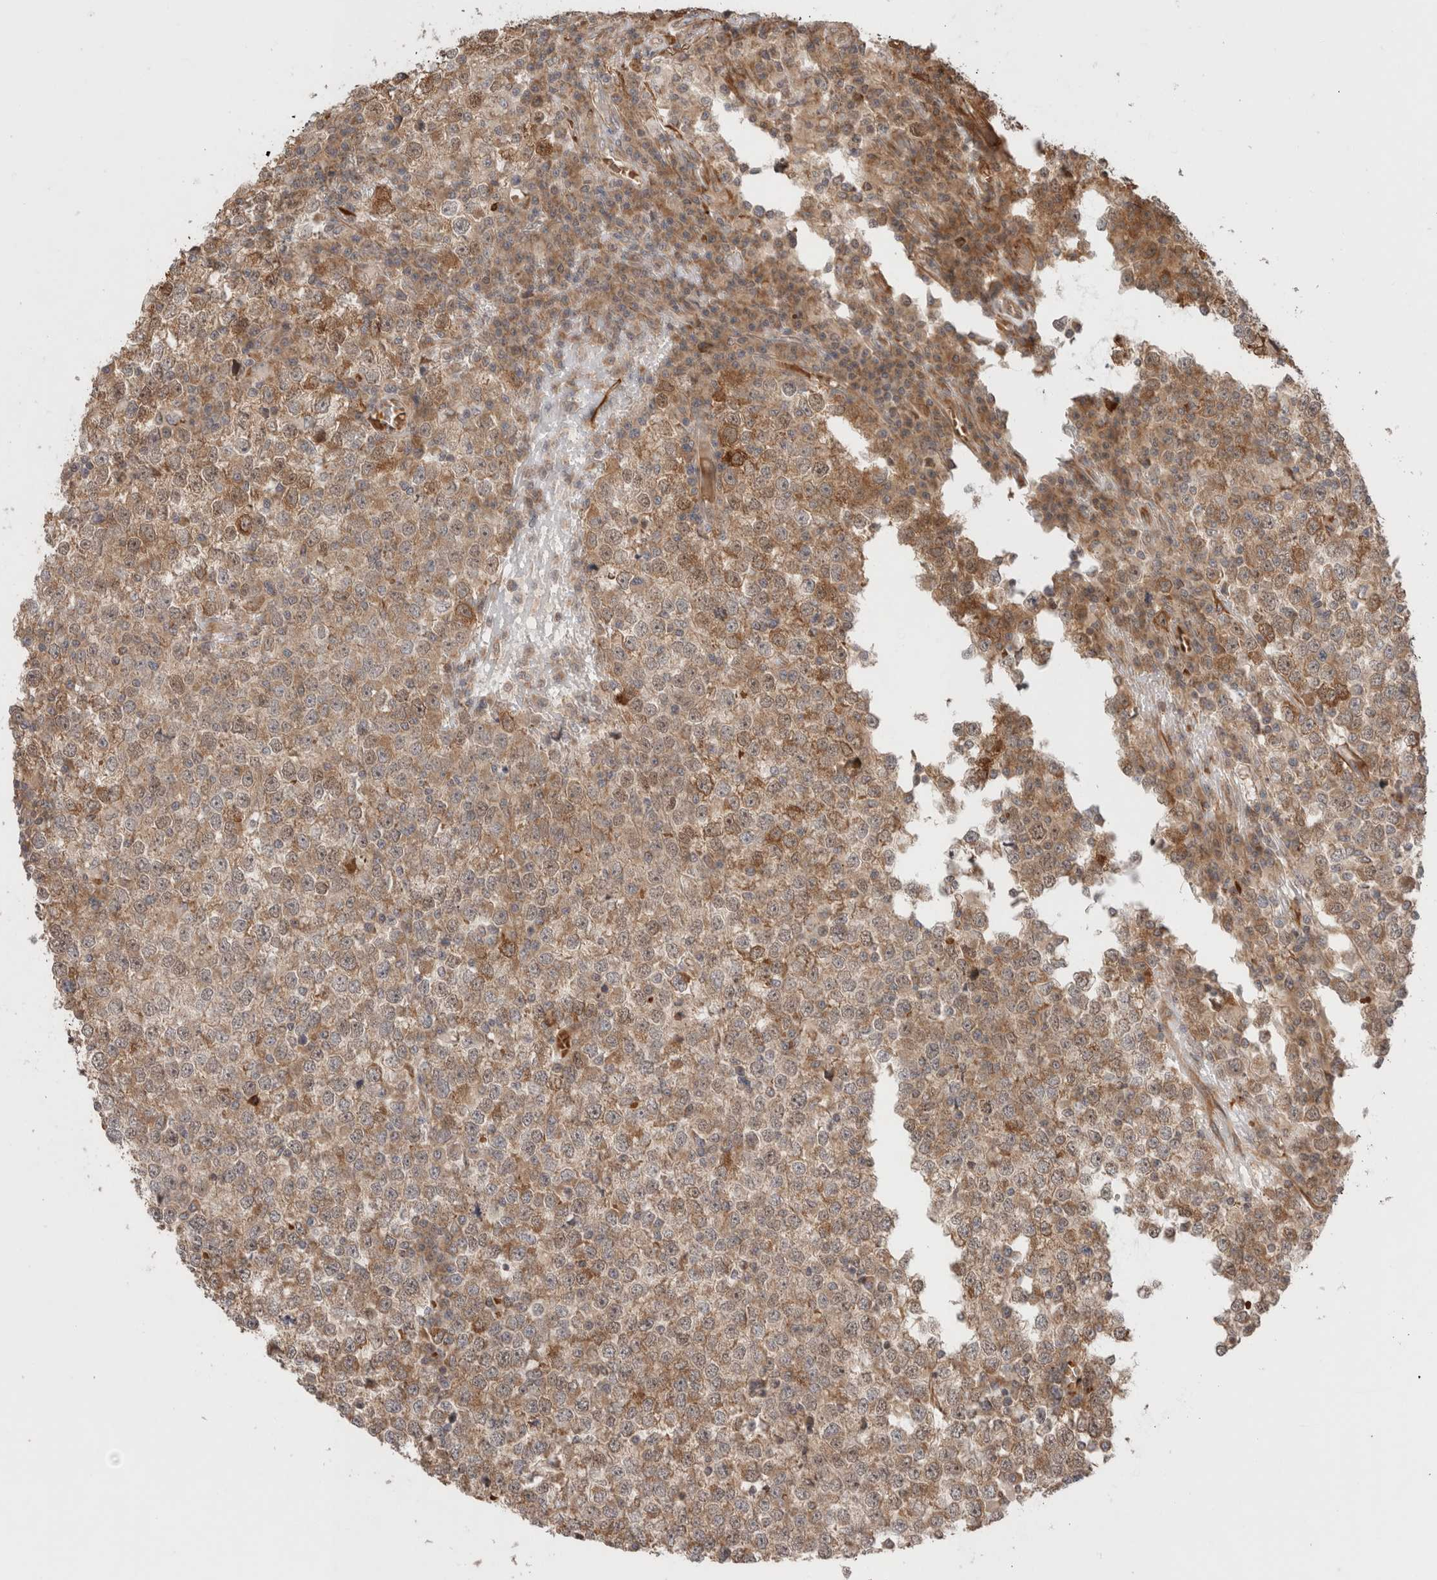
{"staining": {"intensity": "moderate", "quantity": ">75%", "location": "cytoplasmic/membranous"}, "tissue": "testis cancer", "cell_type": "Tumor cells", "image_type": "cancer", "snomed": [{"axis": "morphology", "description": "Seminoma, NOS"}, {"axis": "topography", "description": "Testis"}], "caption": "An IHC photomicrograph of neoplastic tissue is shown. Protein staining in brown shows moderate cytoplasmic/membranous positivity in seminoma (testis) within tumor cells.", "gene": "ZNF649", "patient": {"sex": "male", "age": 65}}